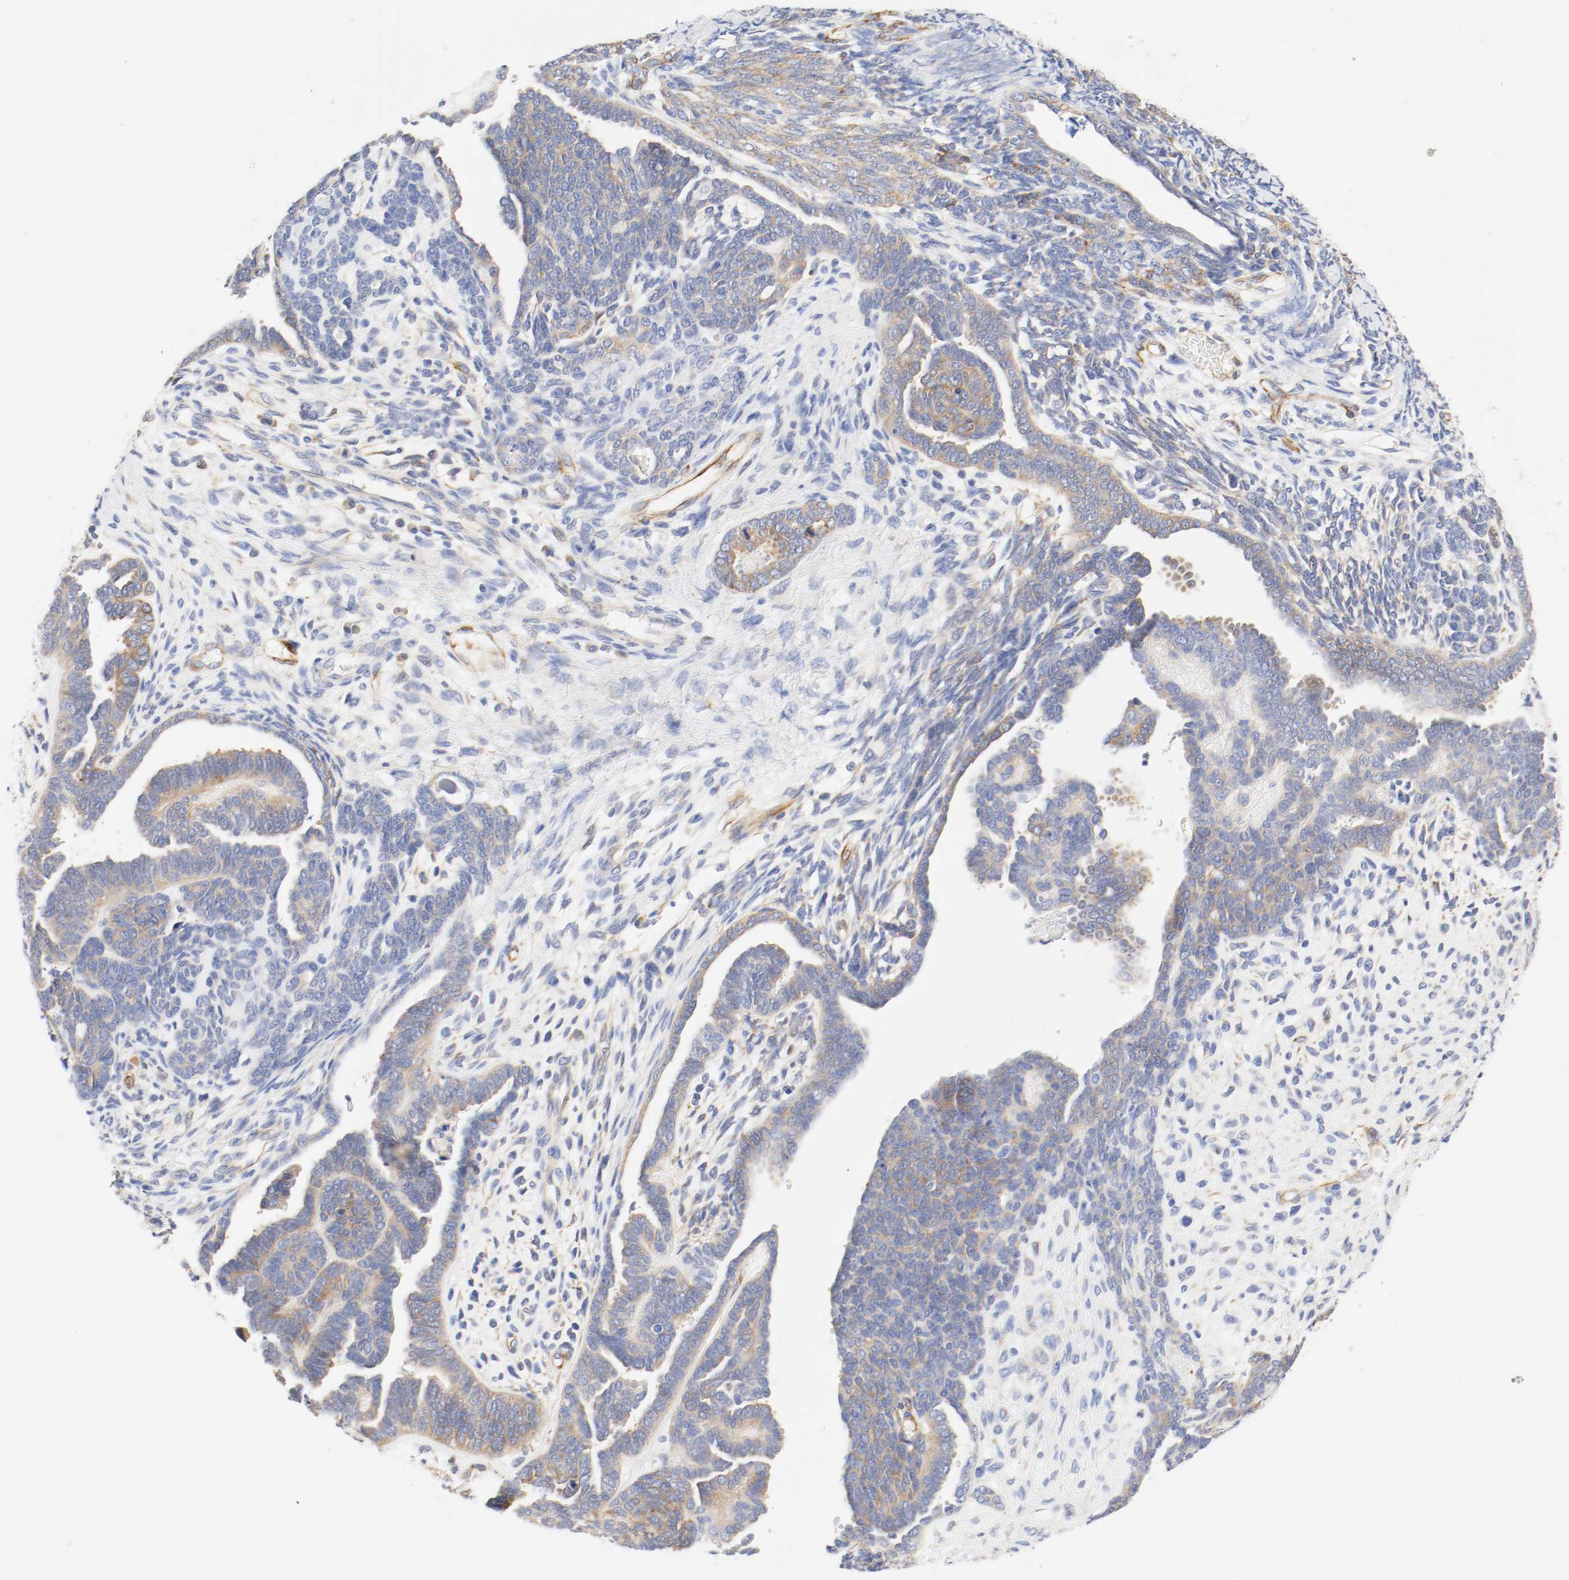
{"staining": {"intensity": "moderate", "quantity": ">75%", "location": "cytoplasmic/membranous"}, "tissue": "endometrial cancer", "cell_type": "Tumor cells", "image_type": "cancer", "snomed": [{"axis": "morphology", "description": "Neoplasm, malignant, NOS"}, {"axis": "topography", "description": "Endometrium"}], "caption": "Brown immunohistochemical staining in human endometrial cancer shows moderate cytoplasmic/membranous expression in about >75% of tumor cells.", "gene": "GIT1", "patient": {"sex": "female", "age": 74}}